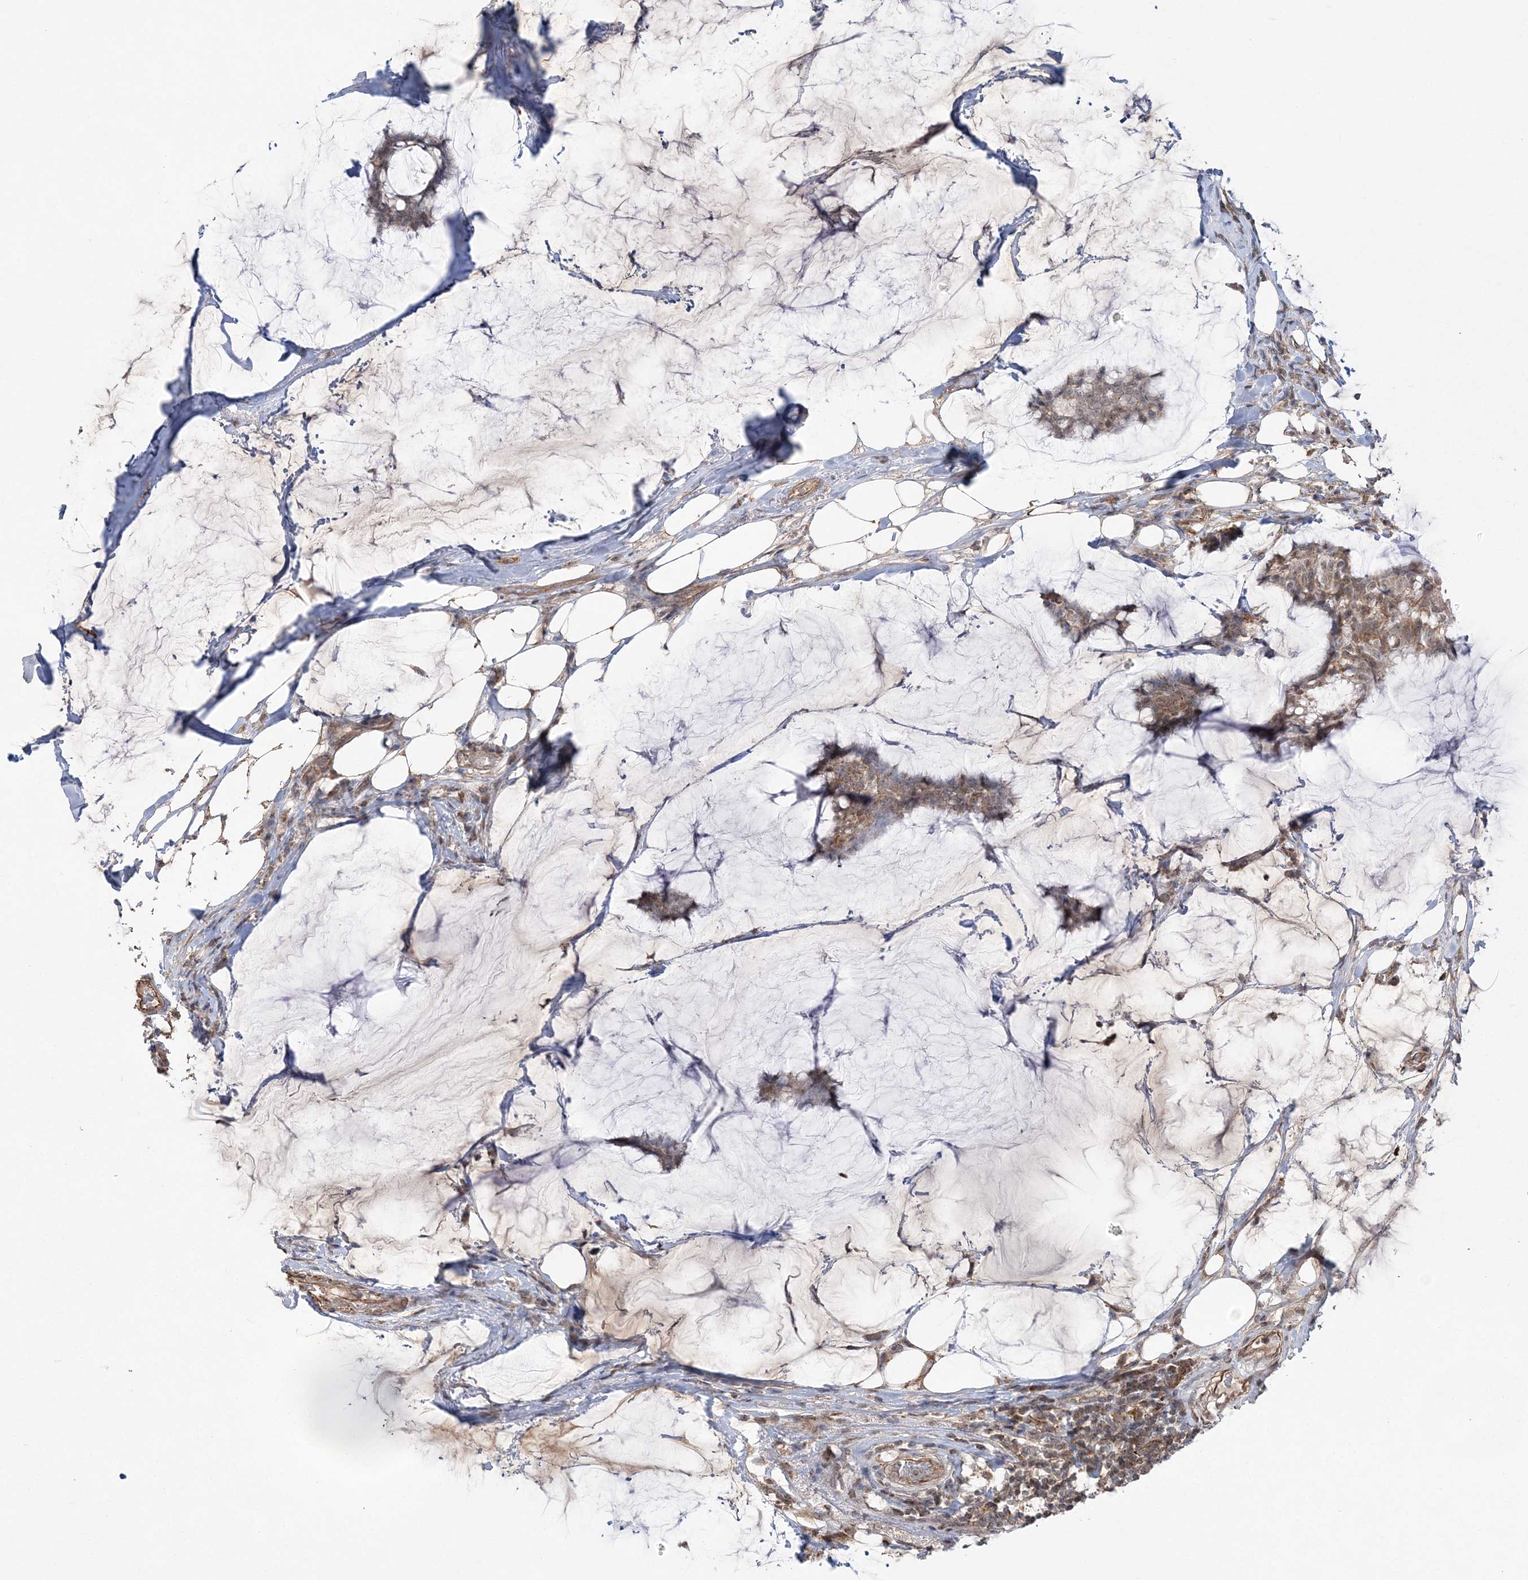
{"staining": {"intensity": "moderate", "quantity": ">75%", "location": "cytoplasmic/membranous"}, "tissue": "breast cancer", "cell_type": "Tumor cells", "image_type": "cancer", "snomed": [{"axis": "morphology", "description": "Duct carcinoma"}, {"axis": "topography", "description": "Breast"}], "caption": "Immunohistochemistry (IHC) (DAB (3,3'-diaminobenzidine)) staining of breast cancer shows moderate cytoplasmic/membranous protein expression in approximately >75% of tumor cells.", "gene": "SCLT1", "patient": {"sex": "female", "age": 93}}